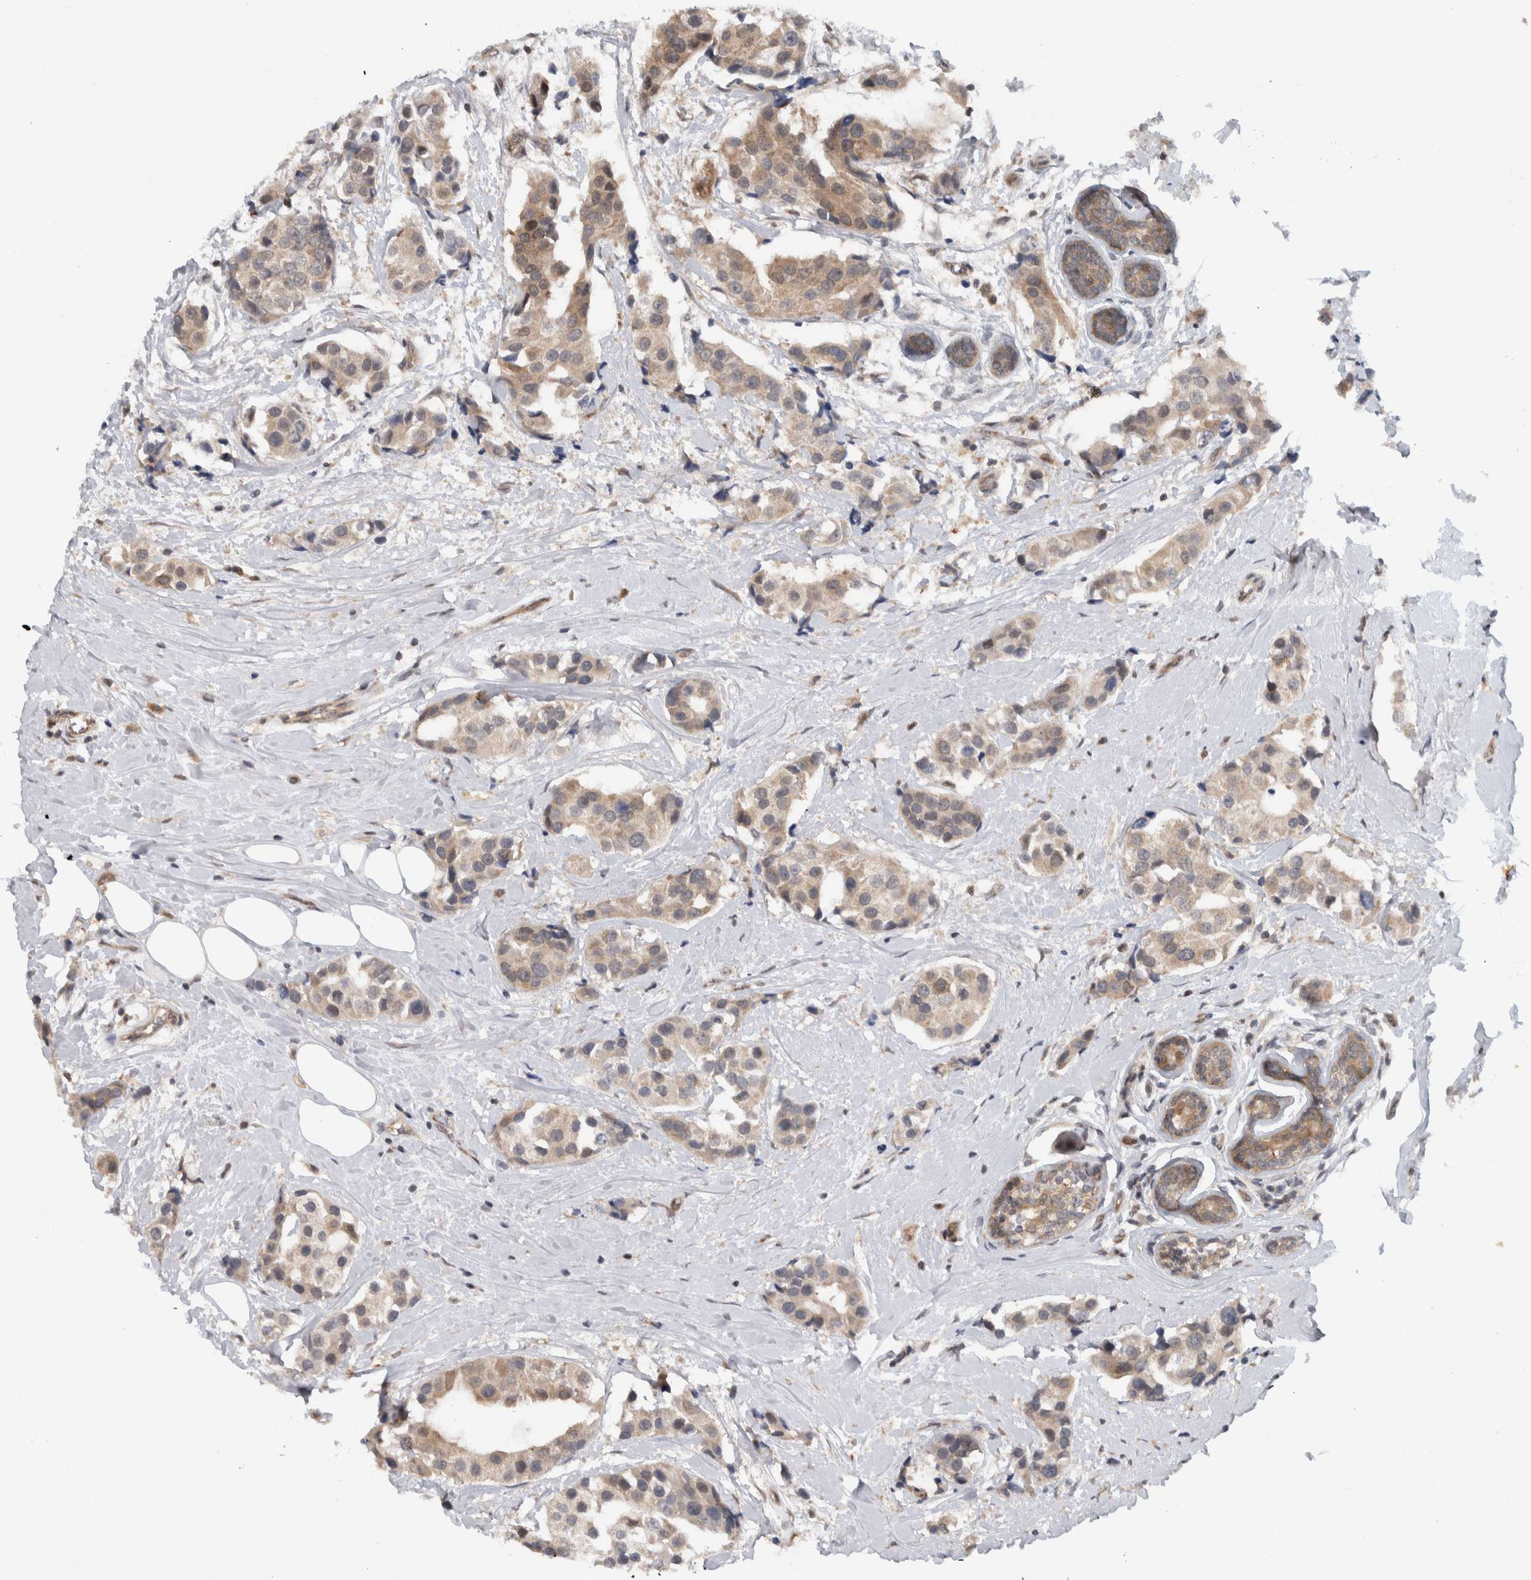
{"staining": {"intensity": "weak", "quantity": ">75%", "location": "cytoplasmic/membranous"}, "tissue": "breast cancer", "cell_type": "Tumor cells", "image_type": "cancer", "snomed": [{"axis": "morphology", "description": "Normal tissue, NOS"}, {"axis": "morphology", "description": "Duct carcinoma"}, {"axis": "topography", "description": "Breast"}], "caption": "Human breast cancer stained with a brown dye reveals weak cytoplasmic/membranous positive positivity in about >75% of tumor cells.", "gene": "CCDC43", "patient": {"sex": "female", "age": 39}}